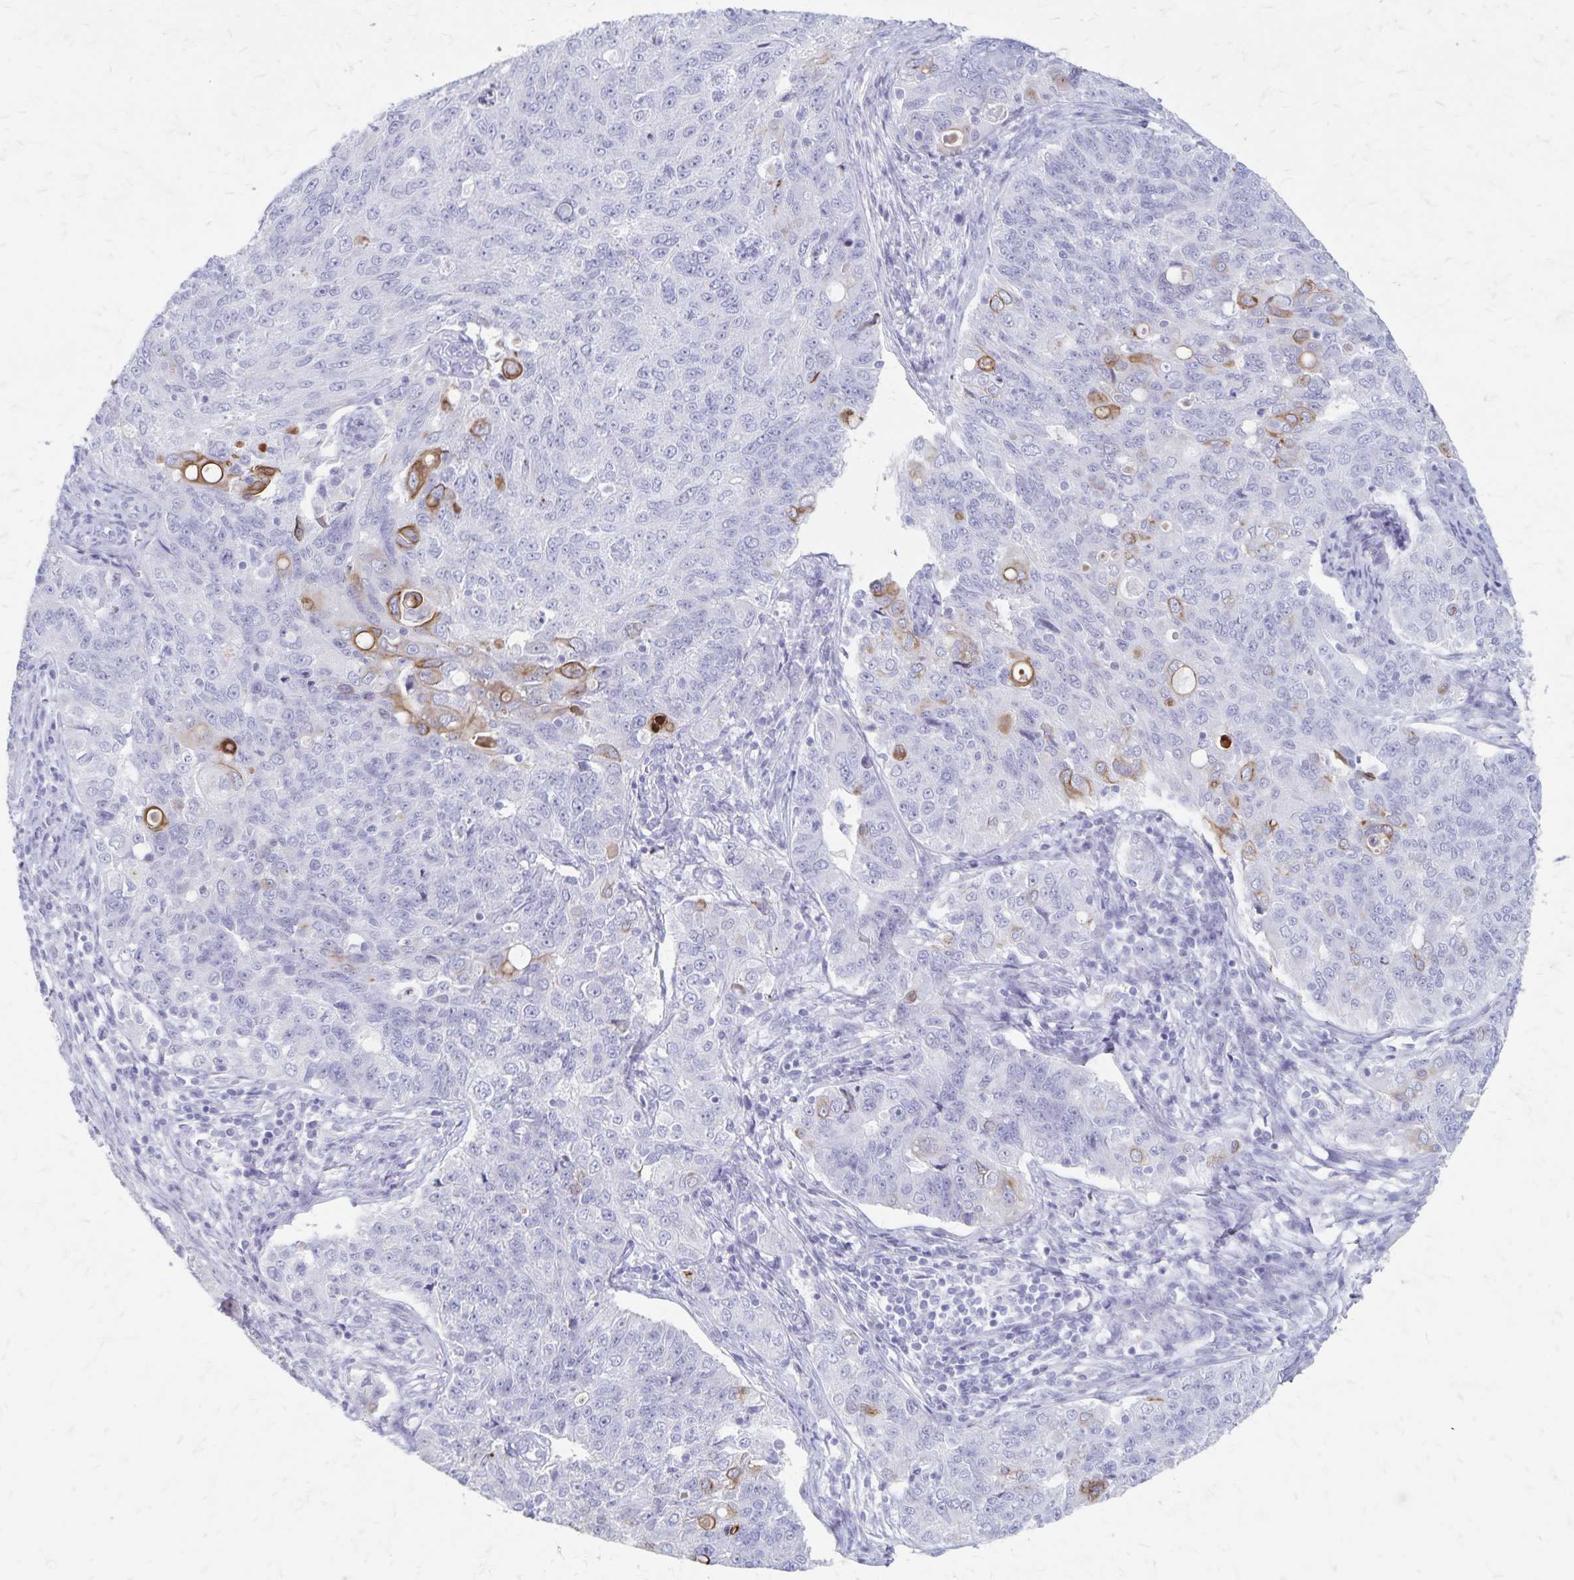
{"staining": {"intensity": "moderate", "quantity": "<25%", "location": "cytoplasmic/membranous"}, "tissue": "endometrial cancer", "cell_type": "Tumor cells", "image_type": "cancer", "snomed": [{"axis": "morphology", "description": "Adenocarcinoma, NOS"}, {"axis": "topography", "description": "Endometrium"}], "caption": "Protein analysis of endometrial cancer (adenocarcinoma) tissue reveals moderate cytoplasmic/membranous staining in about <25% of tumor cells.", "gene": "GPBAR1", "patient": {"sex": "female", "age": 43}}